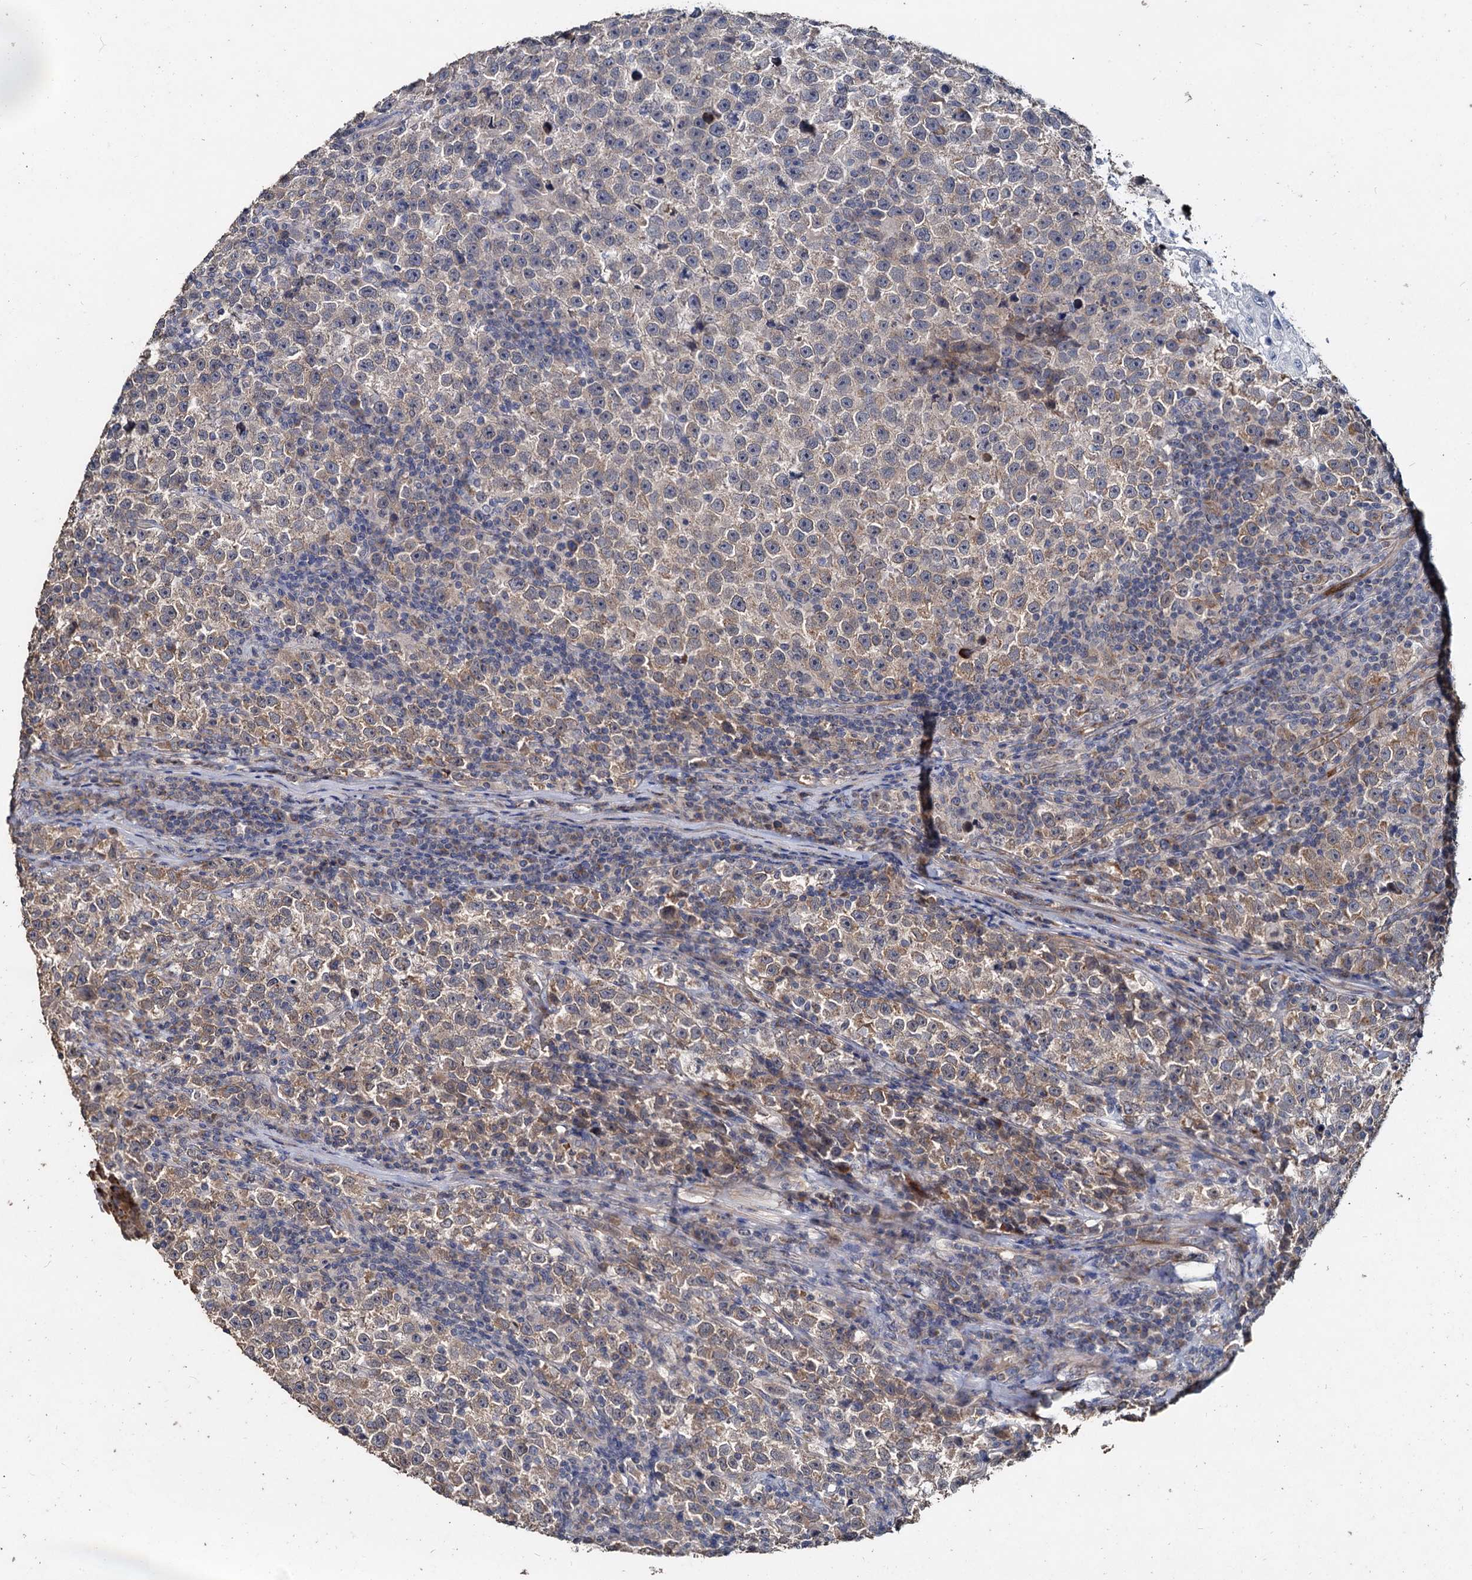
{"staining": {"intensity": "negative", "quantity": "none", "location": "none"}, "tissue": "testis cancer", "cell_type": "Tumor cells", "image_type": "cancer", "snomed": [{"axis": "morphology", "description": "Normal tissue, NOS"}, {"axis": "morphology", "description": "Seminoma, NOS"}, {"axis": "topography", "description": "Testis"}], "caption": "IHC image of human testis cancer stained for a protein (brown), which exhibits no positivity in tumor cells.", "gene": "DEPDC4", "patient": {"sex": "male", "age": 43}}